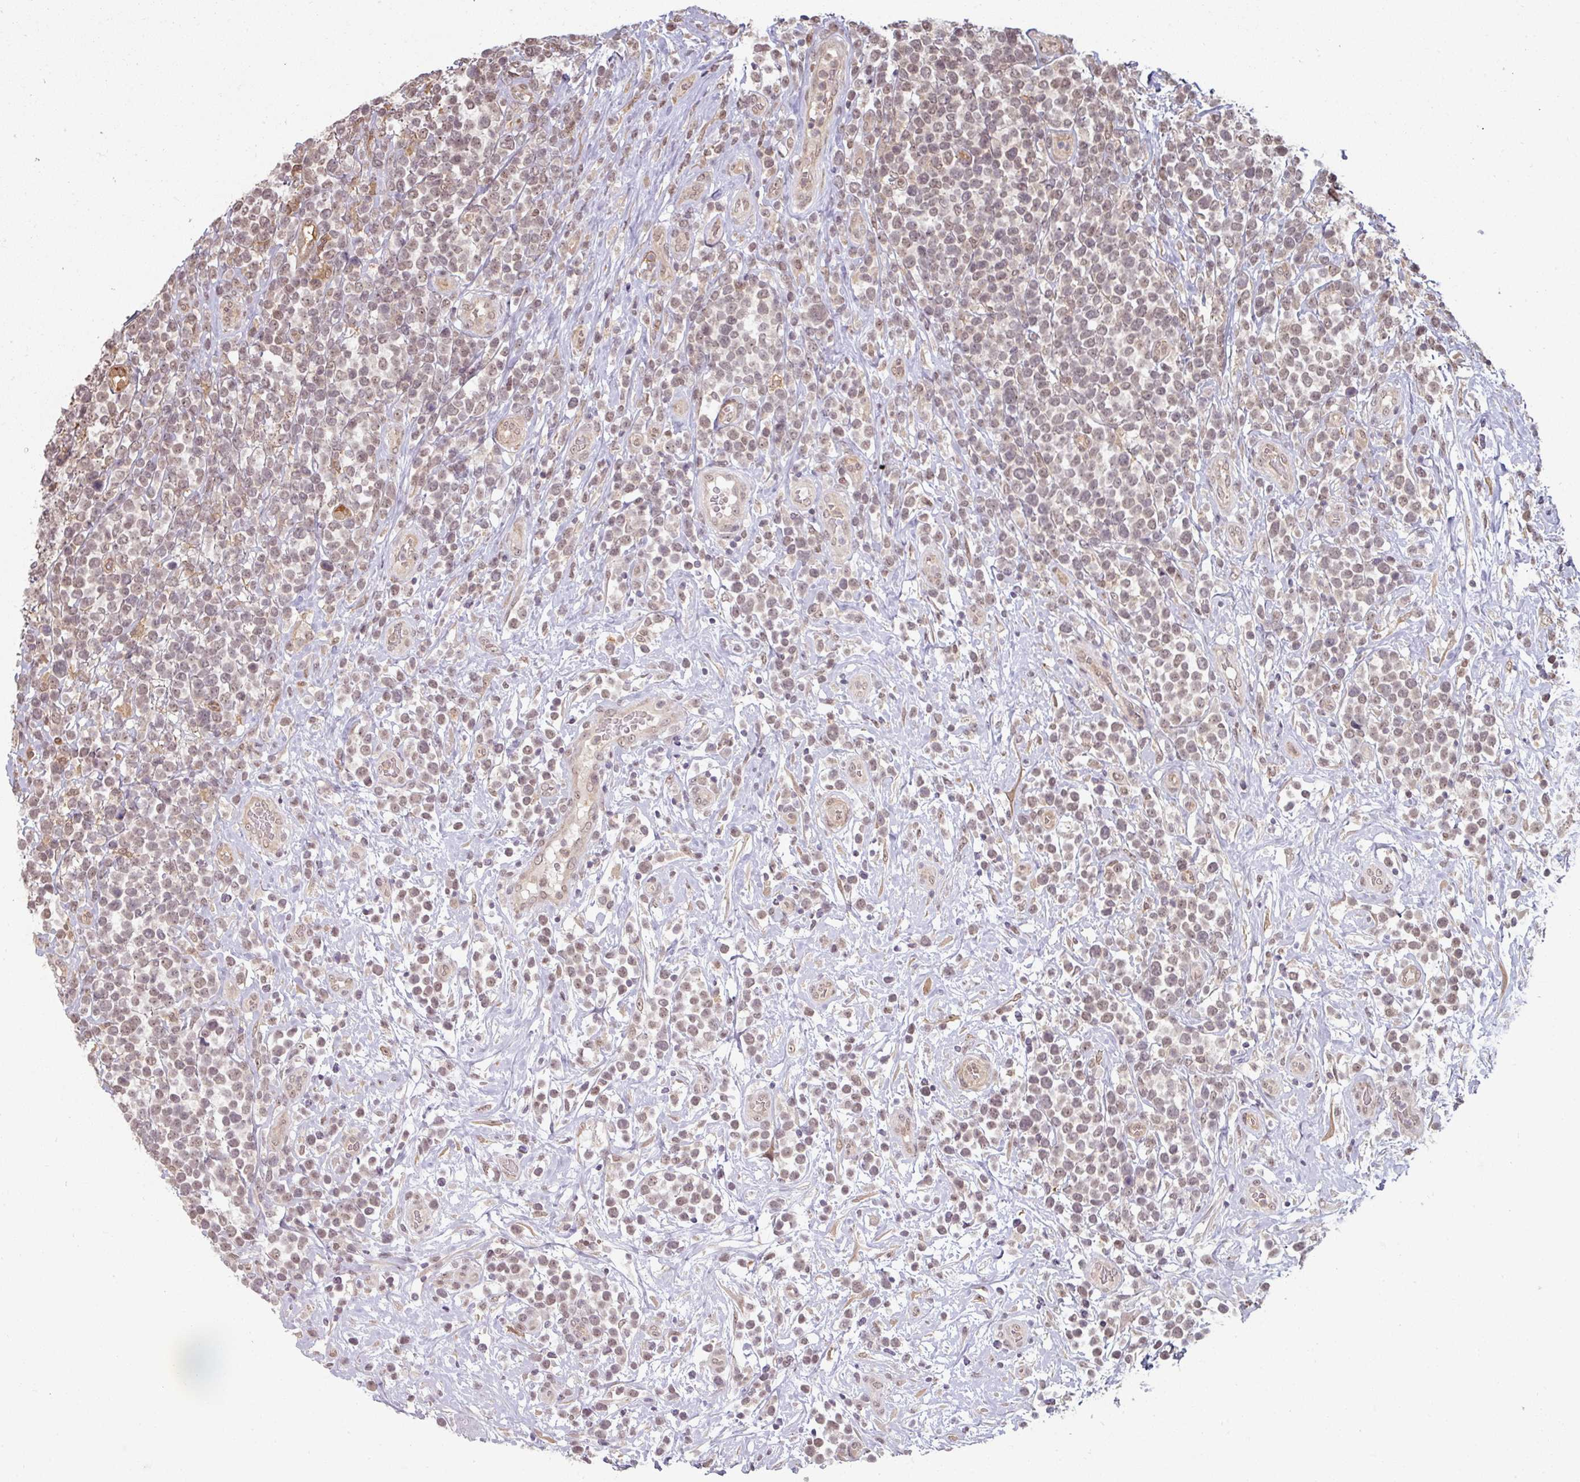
{"staining": {"intensity": "weak", "quantity": "25%-75%", "location": "nuclear"}, "tissue": "lymphoma", "cell_type": "Tumor cells", "image_type": "cancer", "snomed": [{"axis": "morphology", "description": "Malignant lymphoma, non-Hodgkin's type, High grade"}, {"axis": "topography", "description": "Soft tissue"}], "caption": "Protein expression analysis of human high-grade malignant lymphoma, non-Hodgkin's type reveals weak nuclear positivity in approximately 25%-75% of tumor cells.", "gene": "GTF2H3", "patient": {"sex": "female", "age": 56}}